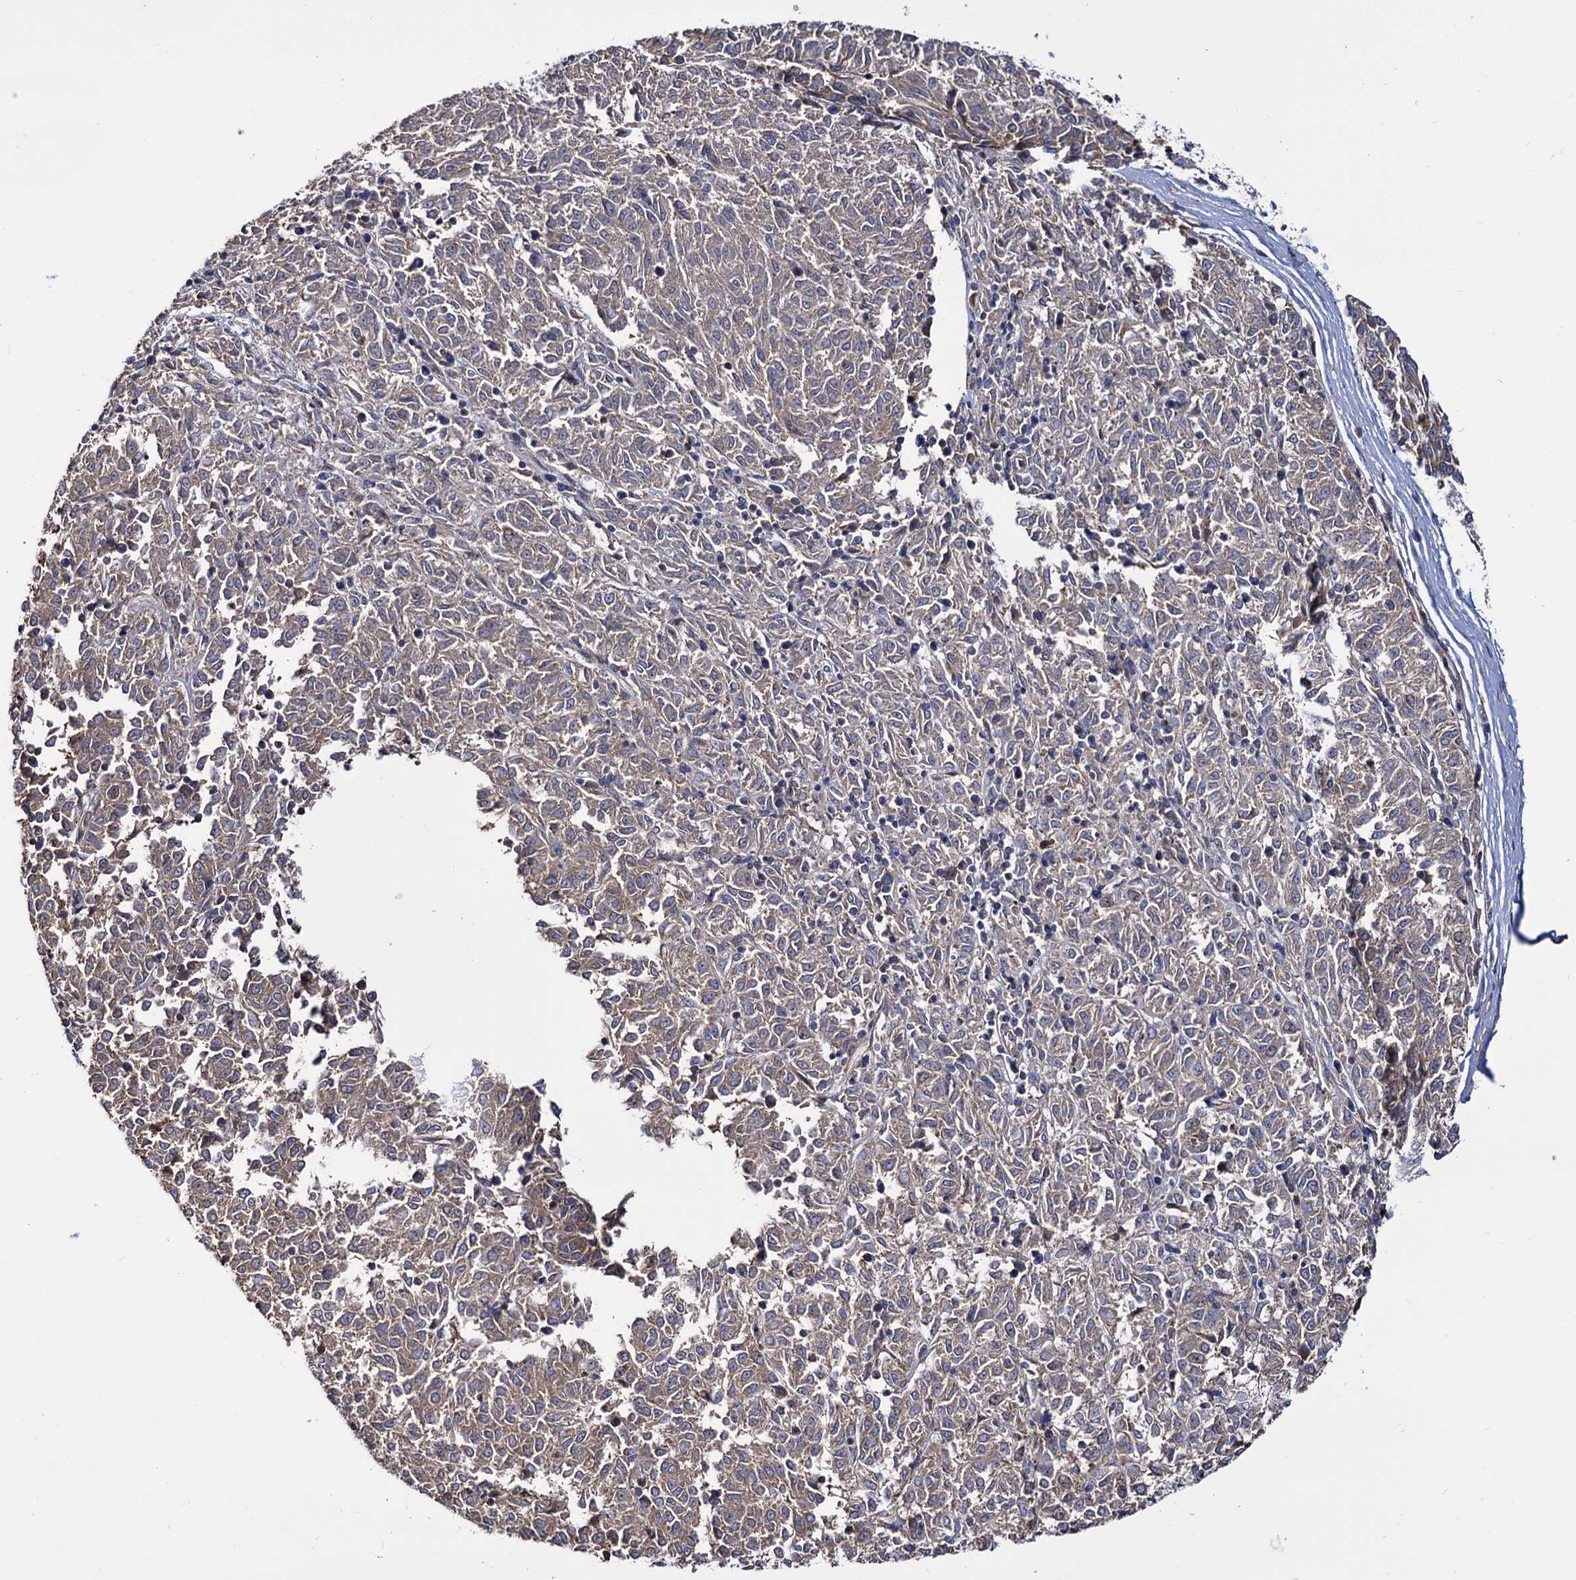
{"staining": {"intensity": "negative", "quantity": "none", "location": "none"}, "tissue": "melanoma", "cell_type": "Tumor cells", "image_type": "cancer", "snomed": [{"axis": "morphology", "description": "Malignant melanoma, NOS"}, {"axis": "topography", "description": "Skin"}], "caption": "Immunohistochemistry (IHC) of malignant melanoma exhibits no positivity in tumor cells.", "gene": "FERMT2", "patient": {"sex": "female", "age": 72}}